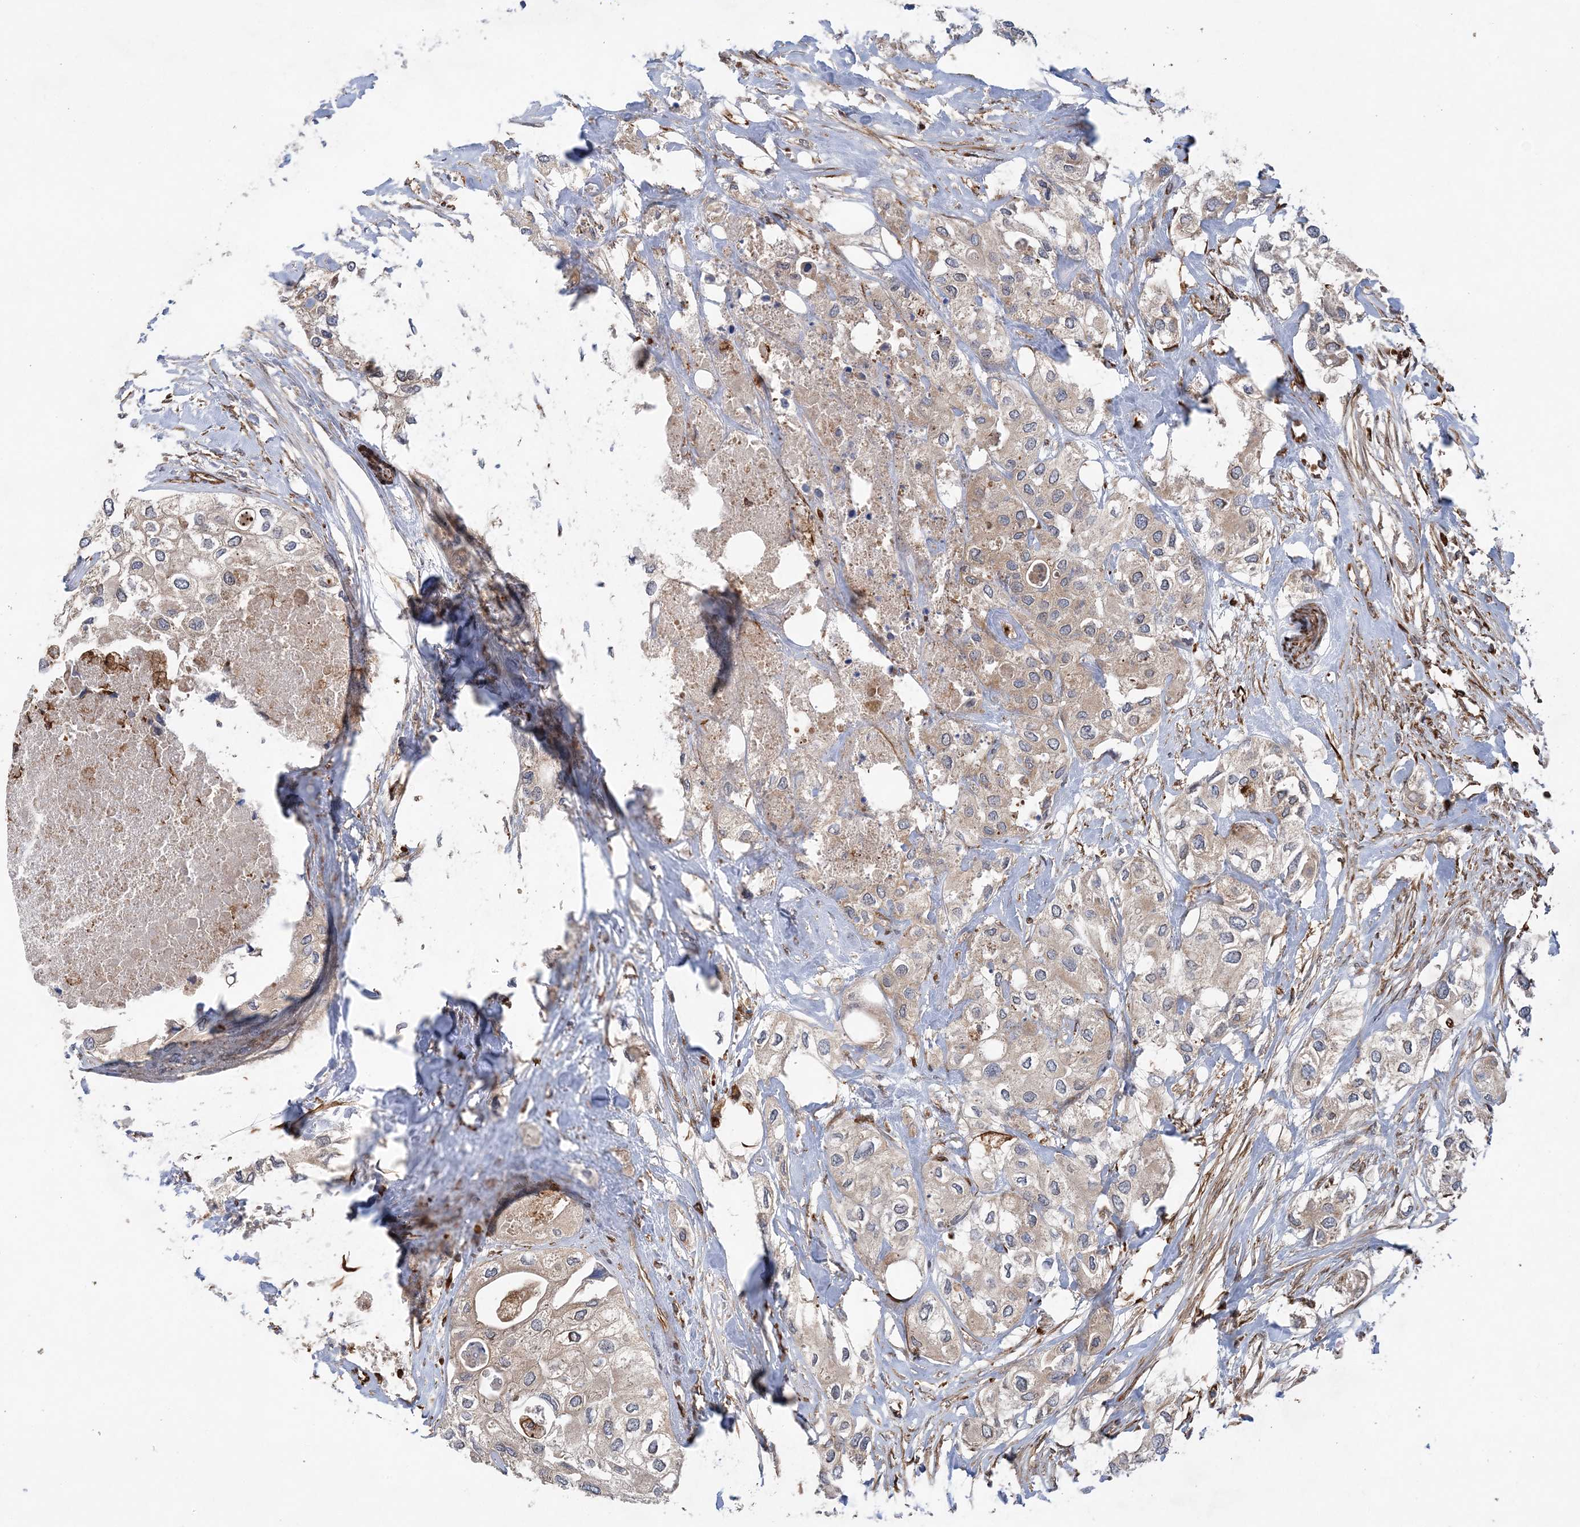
{"staining": {"intensity": "weak", "quantity": ">75%", "location": "cytoplasmic/membranous"}, "tissue": "urothelial cancer", "cell_type": "Tumor cells", "image_type": "cancer", "snomed": [{"axis": "morphology", "description": "Urothelial carcinoma, High grade"}, {"axis": "topography", "description": "Urinary bladder"}], "caption": "Protein expression analysis of human high-grade urothelial carcinoma reveals weak cytoplasmic/membranous expression in approximately >75% of tumor cells.", "gene": "FAM114A2", "patient": {"sex": "male", "age": 64}}